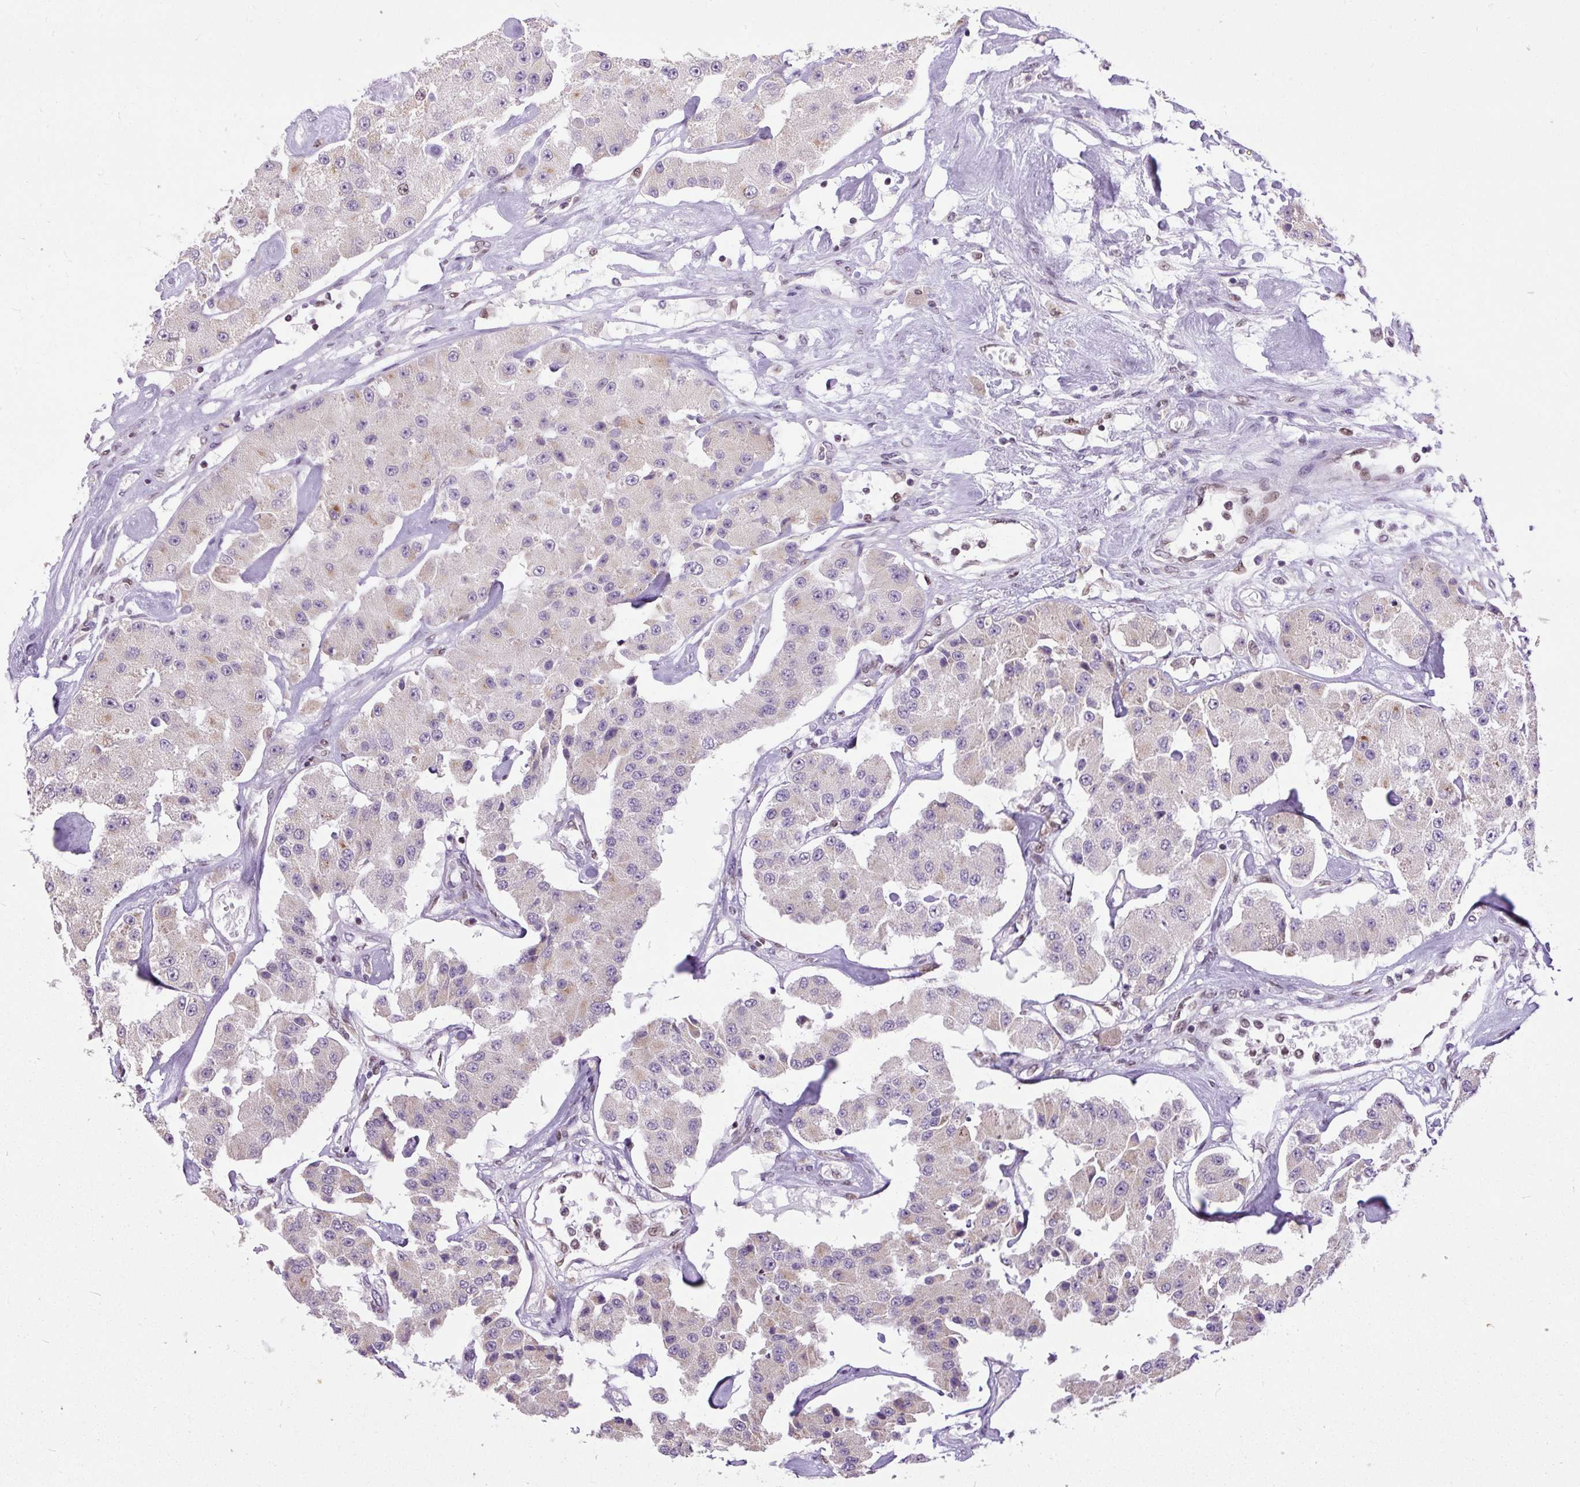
{"staining": {"intensity": "negative", "quantity": "none", "location": "none"}, "tissue": "carcinoid", "cell_type": "Tumor cells", "image_type": "cancer", "snomed": [{"axis": "morphology", "description": "Carcinoid, malignant, NOS"}, {"axis": "topography", "description": "Pancreas"}], "caption": "This is an immunohistochemistry (IHC) image of human carcinoid (malignant). There is no staining in tumor cells.", "gene": "ZNF672", "patient": {"sex": "male", "age": 41}}